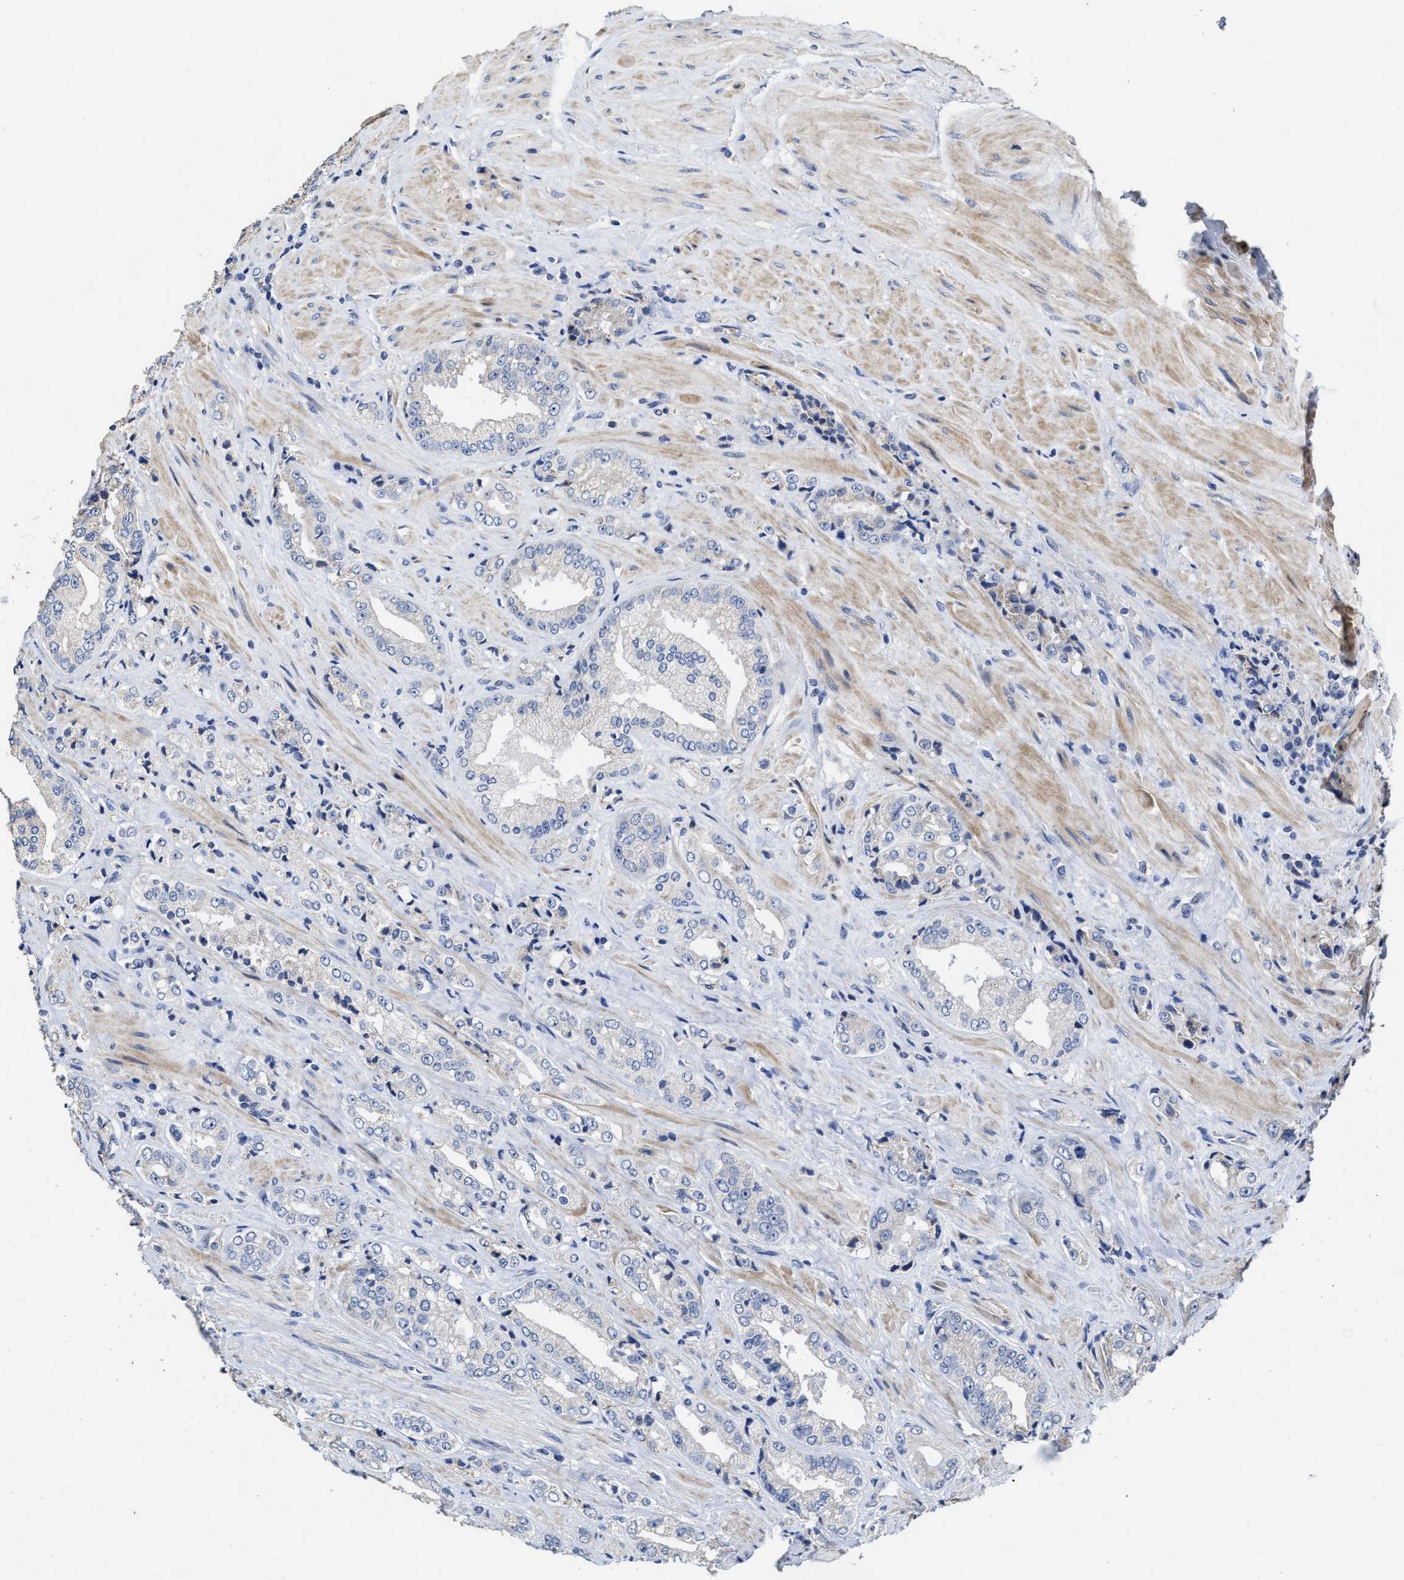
{"staining": {"intensity": "negative", "quantity": "none", "location": "none"}, "tissue": "prostate cancer", "cell_type": "Tumor cells", "image_type": "cancer", "snomed": [{"axis": "morphology", "description": "Adenocarcinoma, High grade"}, {"axis": "topography", "description": "Prostate"}], "caption": "High-grade adenocarcinoma (prostate) stained for a protein using IHC exhibits no expression tumor cells.", "gene": "ZFAT", "patient": {"sex": "male", "age": 61}}